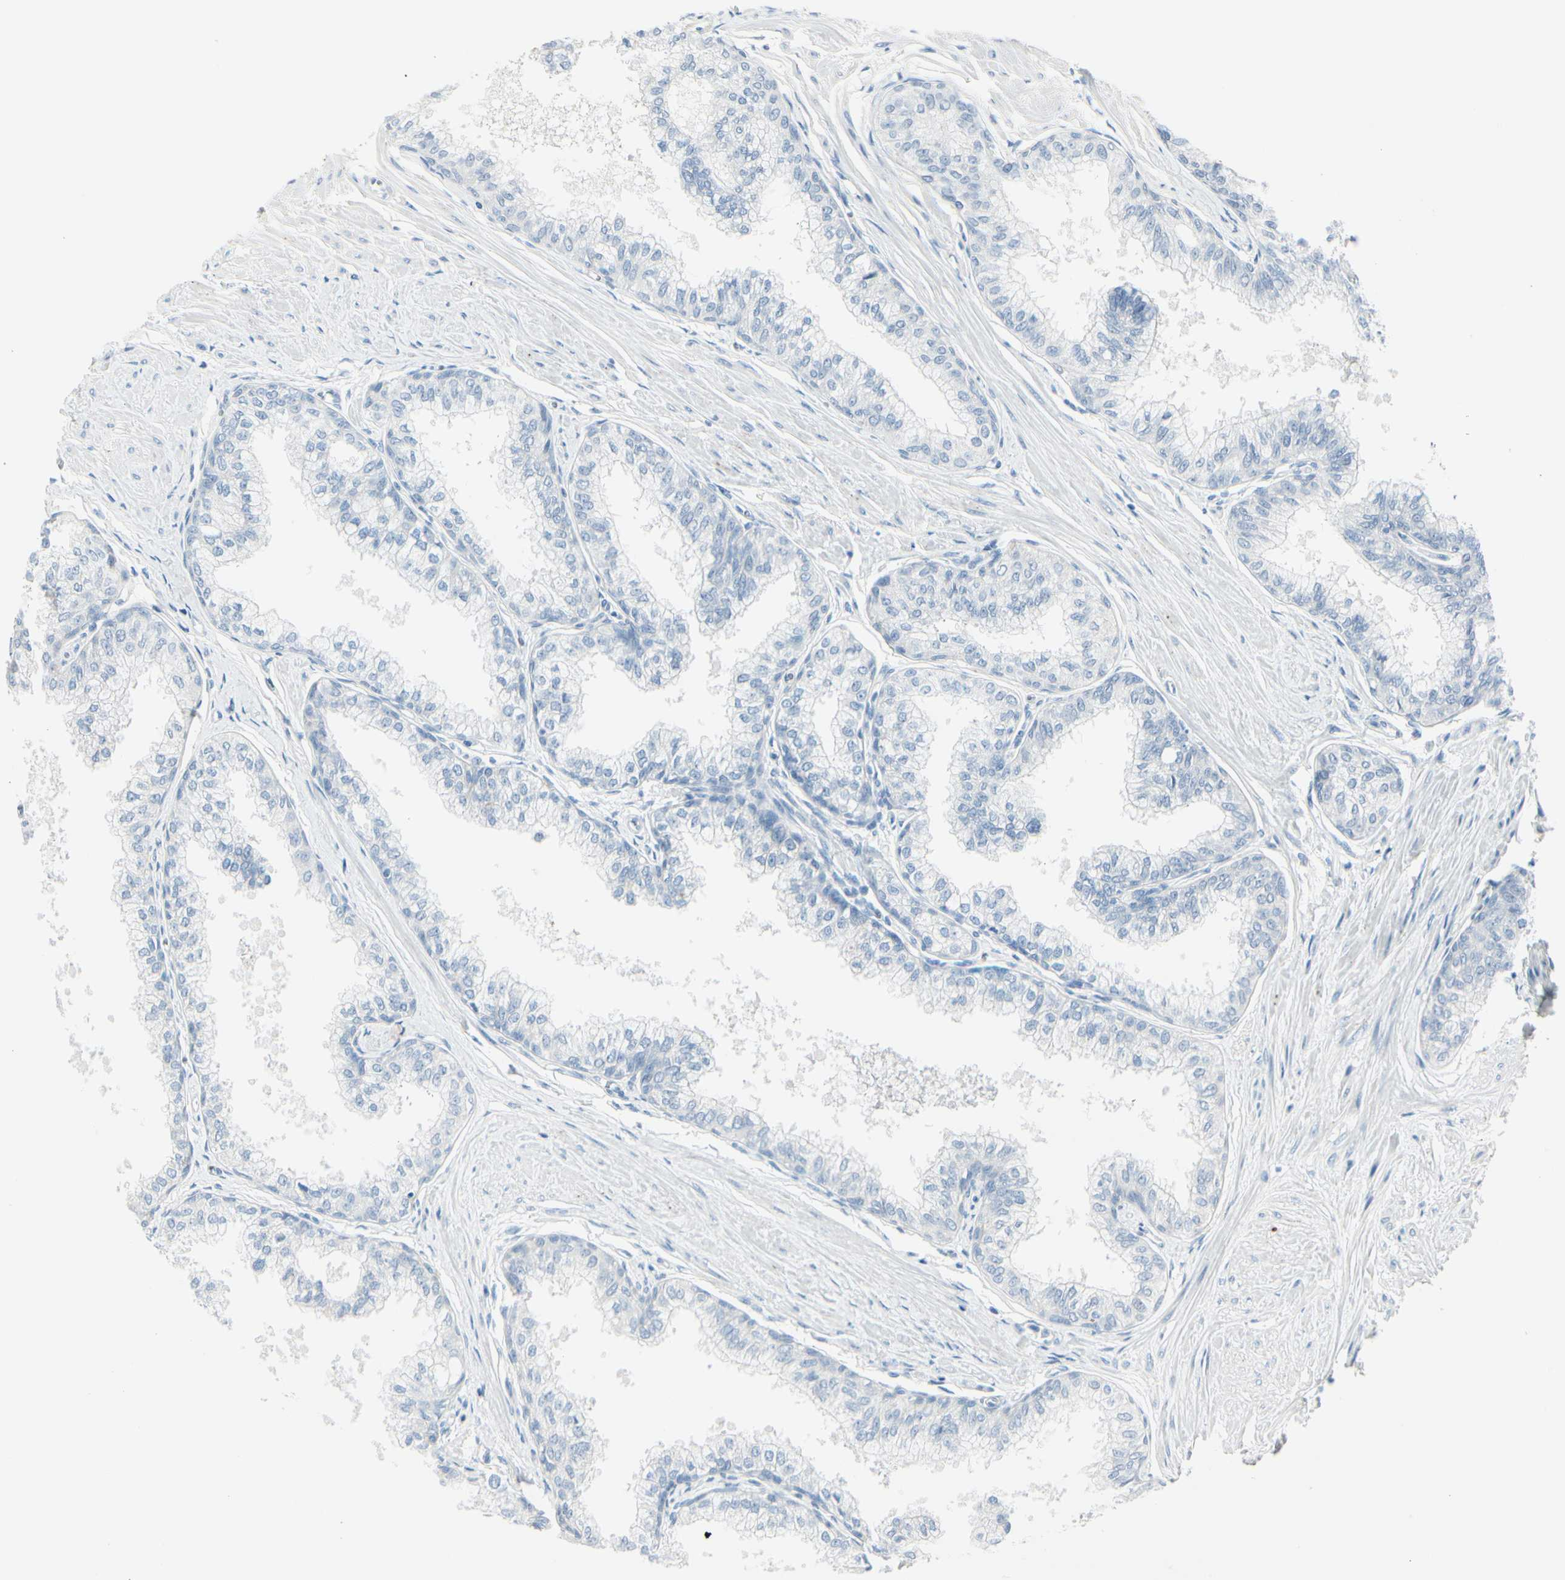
{"staining": {"intensity": "negative", "quantity": "none", "location": "none"}, "tissue": "prostate", "cell_type": "Glandular cells", "image_type": "normal", "snomed": [{"axis": "morphology", "description": "Normal tissue, NOS"}, {"axis": "topography", "description": "Prostate"}, {"axis": "topography", "description": "Seminal veicle"}], "caption": "Human prostate stained for a protein using IHC displays no staining in glandular cells.", "gene": "CDHR5", "patient": {"sex": "male", "age": 60}}